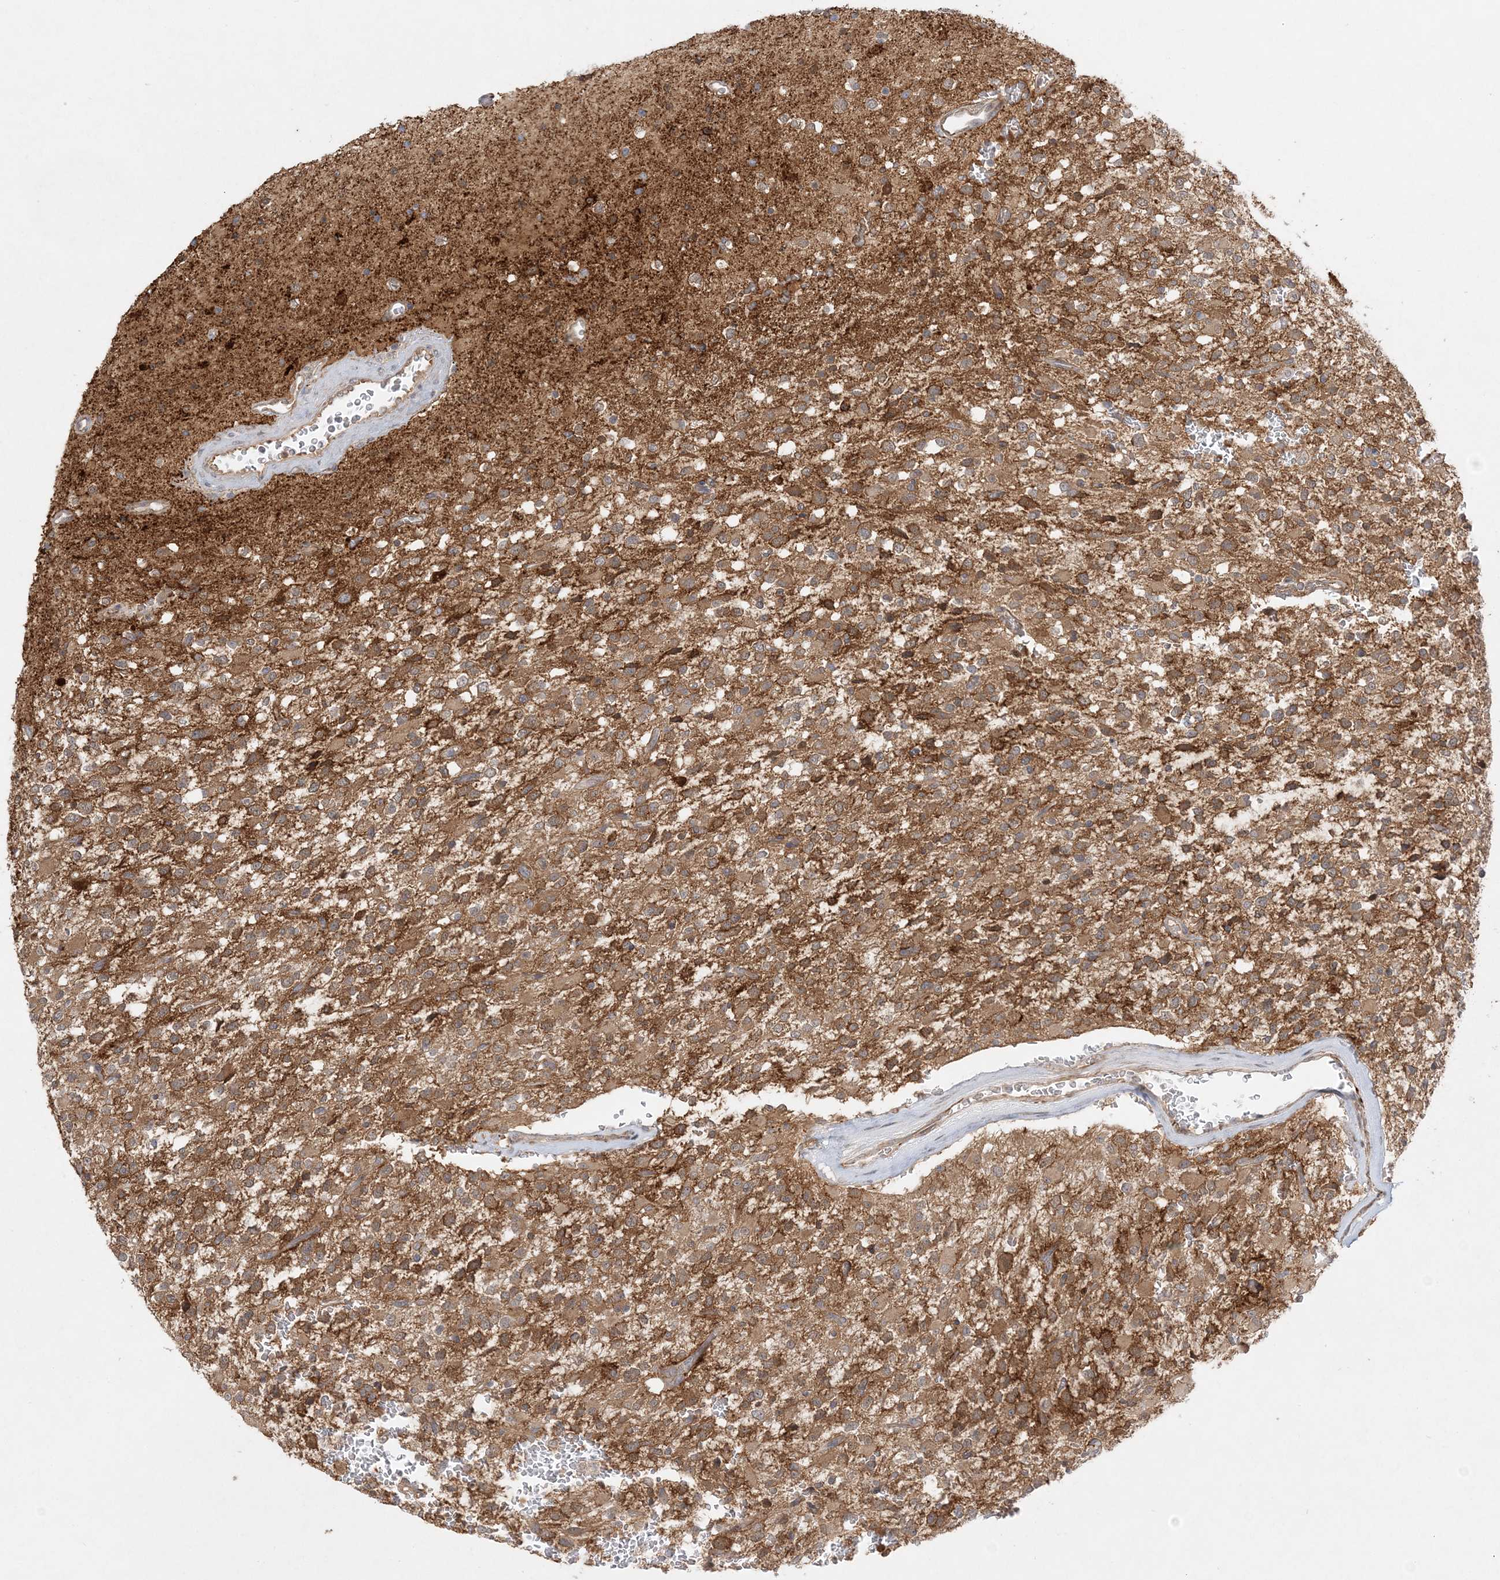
{"staining": {"intensity": "moderate", "quantity": ">75%", "location": "cytoplasmic/membranous"}, "tissue": "glioma", "cell_type": "Tumor cells", "image_type": "cancer", "snomed": [{"axis": "morphology", "description": "Glioma, malignant, High grade"}, {"axis": "topography", "description": "Brain"}], "caption": "Immunohistochemical staining of human glioma exhibits medium levels of moderate cytoplasmic/membranous protein expression in about >75% of tumor cells.", "gene": "INPP1", "patient": {"sex": "male", "age": 34}}